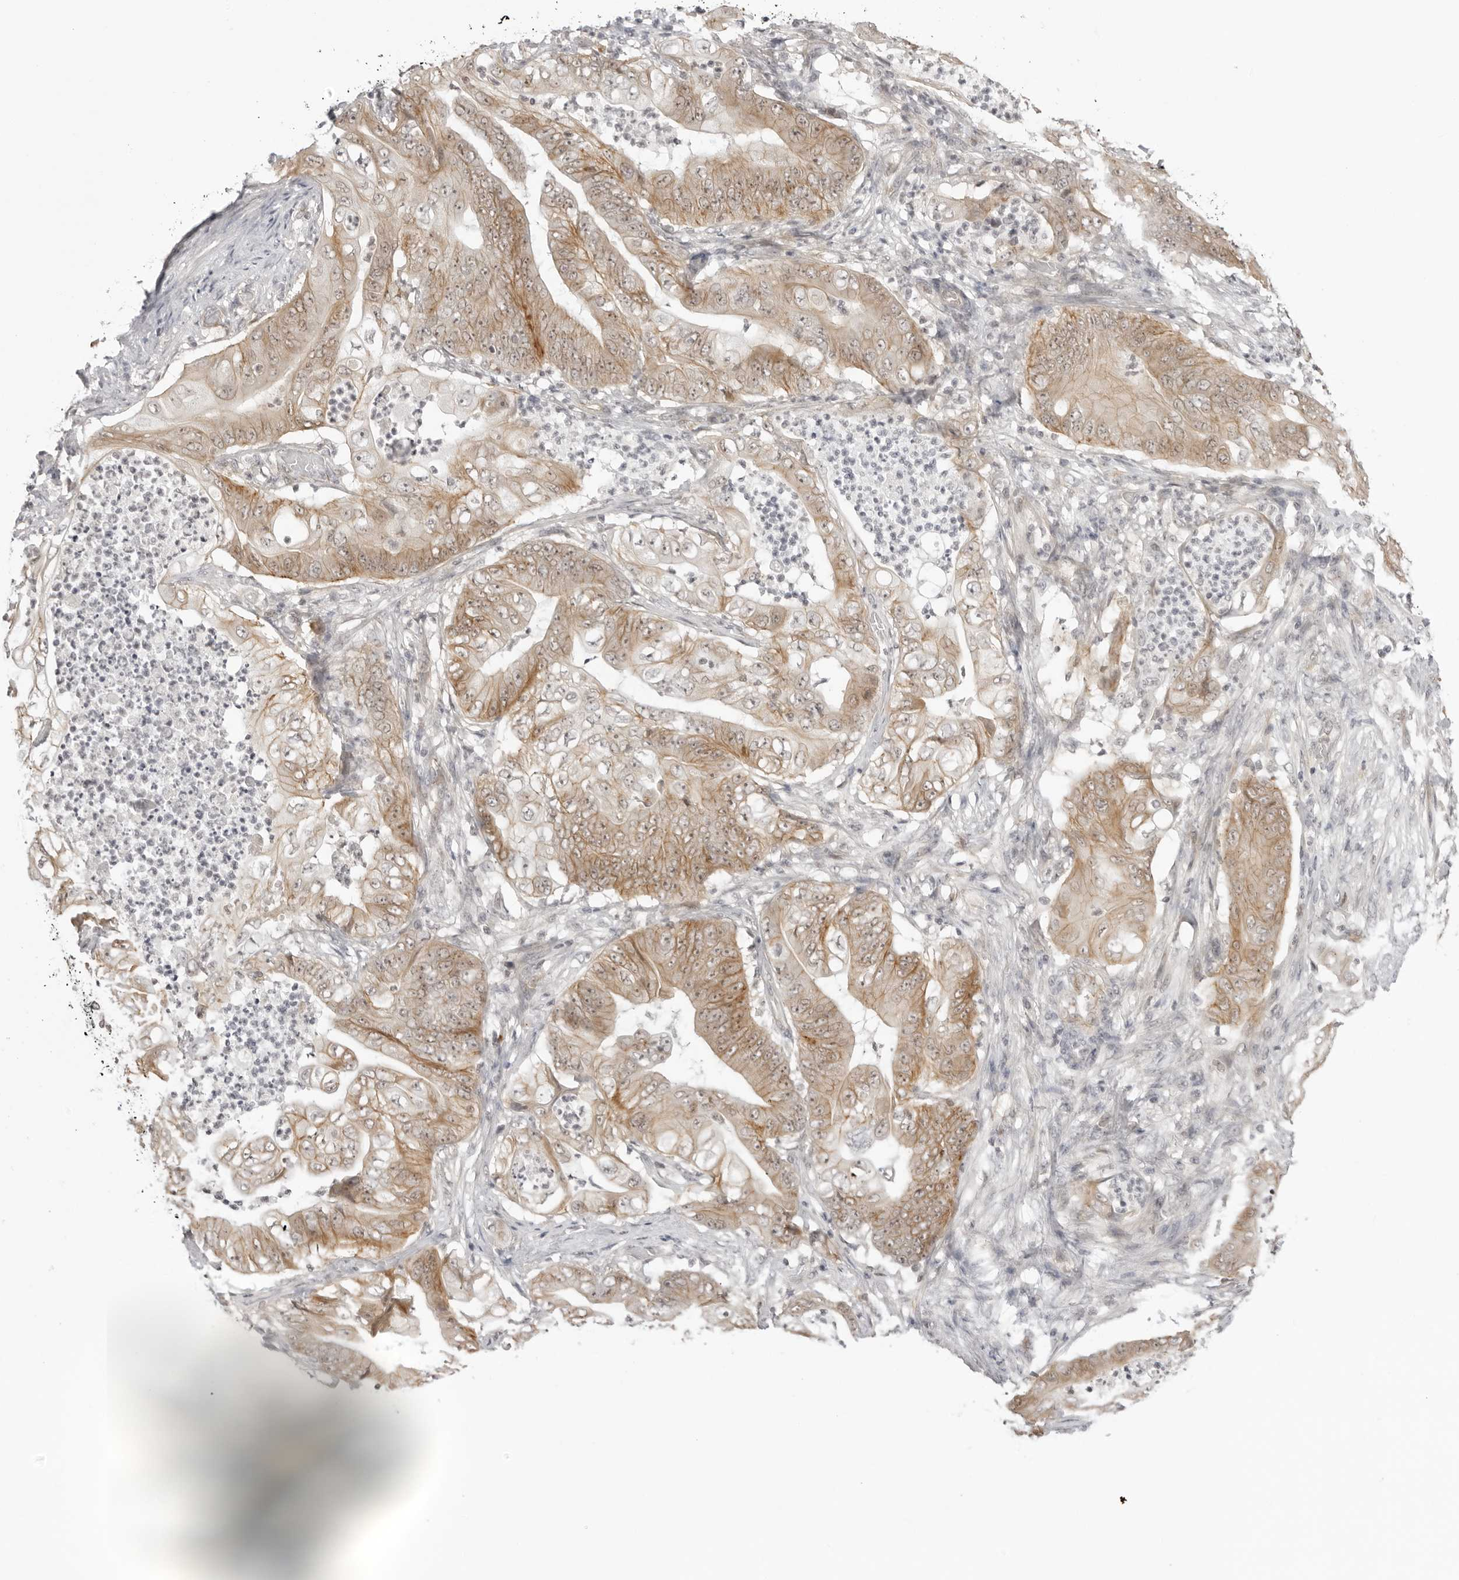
{"staining": {"intensity": "moderate", "quantity": ">75%", "location": "cytoplasmic/membranous"}, "tissue": "stomach cancer", "cell_type": "Tumor cells", "image_type": "cancer", "snomed": [{"axis": "morphology", "description": "Adenocarcinoma, NOS"}, {"axis": "topography", "description": "Stomach"}], "caption": "This is an image of immunohistochemistry (IHC) staining of stomach adenocarcinoma, which shows moderate expression in the cytoplasmic/membranous of tumor cells.", "gene": "TRAPPC3", "patient": {"sex": "female", "age": 73}}